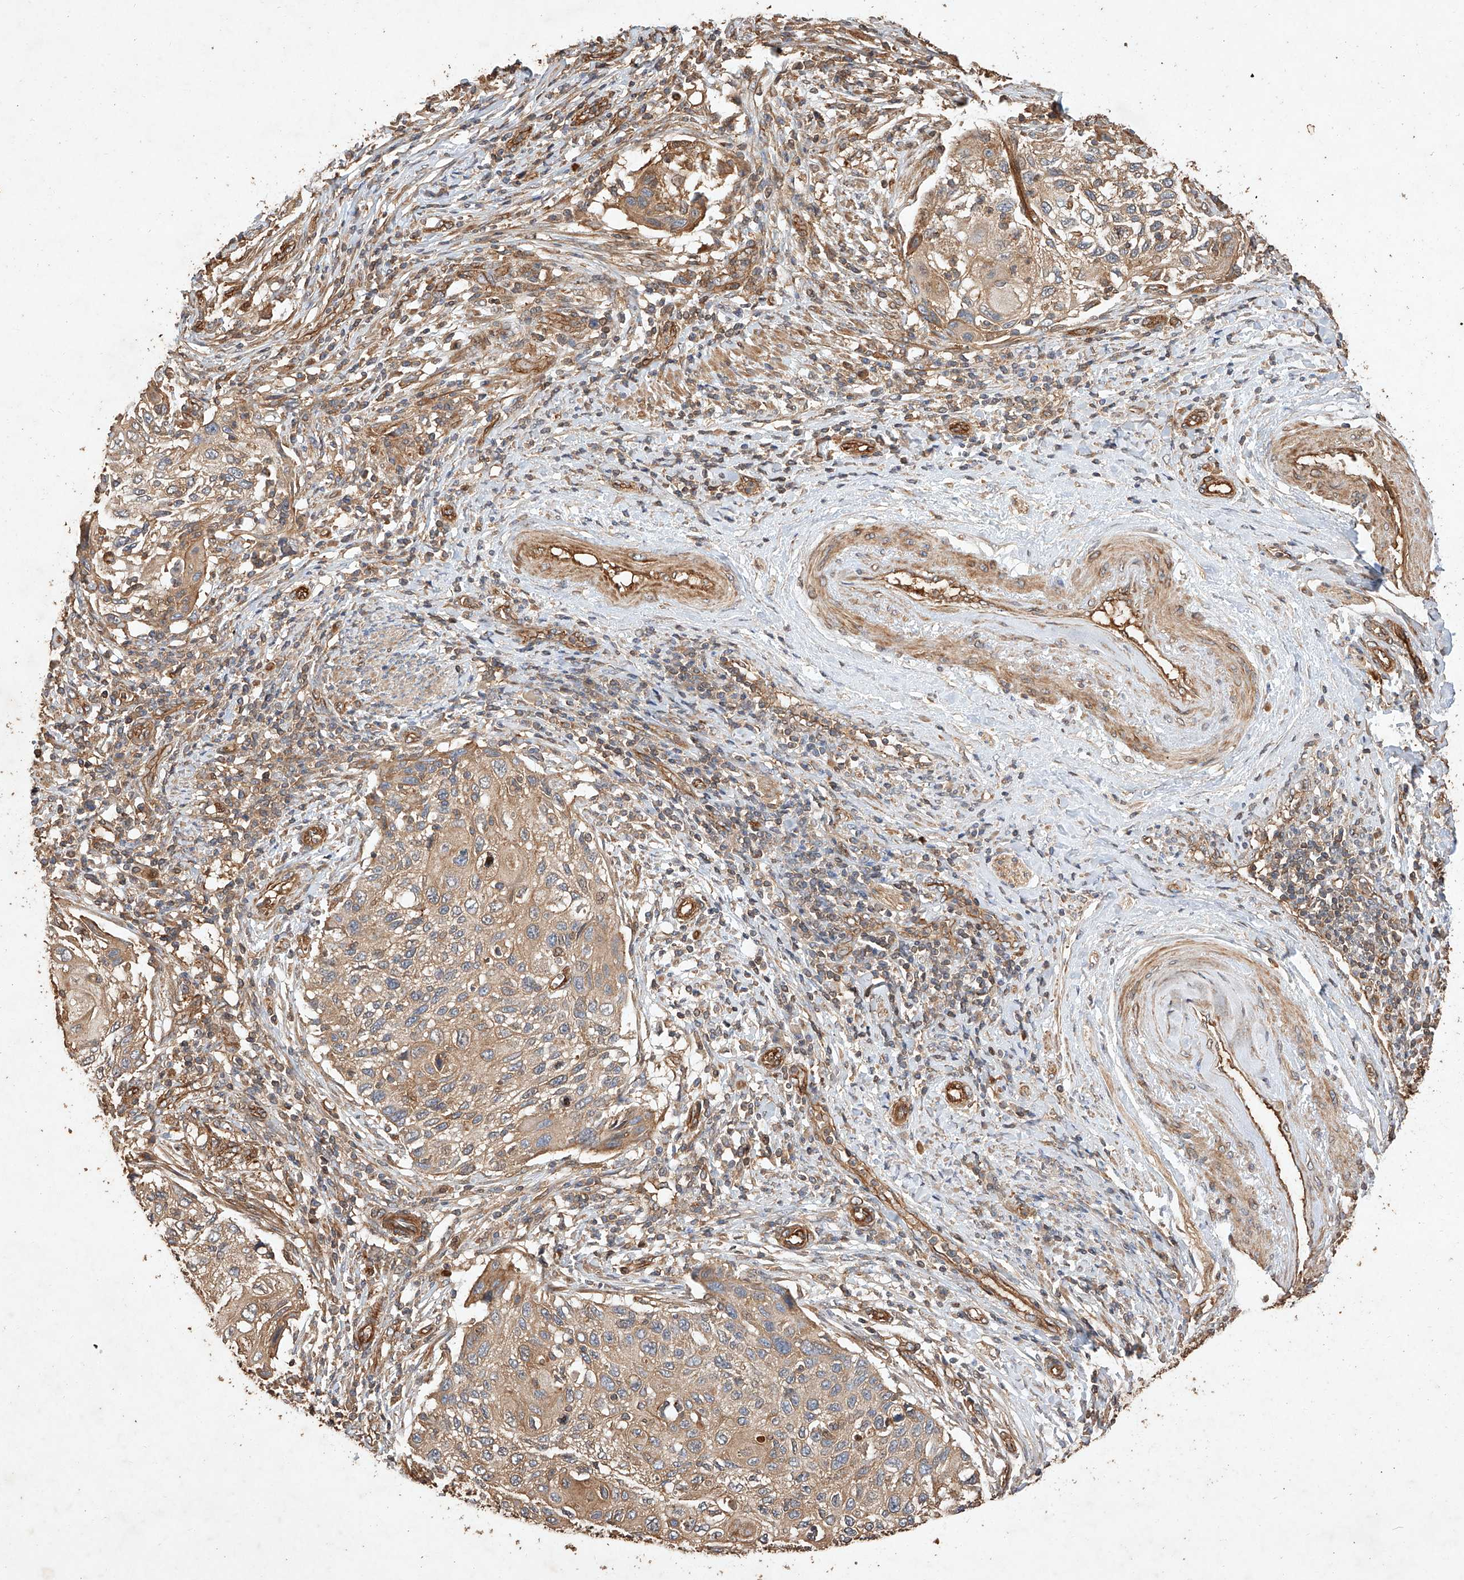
{"staining": {"intensity": "moderate", "quantity": ">75%", "location": "cytoplasmic/membranous"}, "tissue": "cervical cancer", "cell_type": "Tumor cells", "image_type": "cancer", "snomed": [{"axis": "morphology", "description": "Squamous cell carcinoma, NOS"}, {"axis": "topography", "description": "Cervix"}], "caption": "Tumor cells show medium levels of moderate cytoplasmic/membranous positivity in about >75% of cells in human cervical cancer (squamous cell carcinoma).", "gene": "GHDC", "patient": {"sex": "female", "age": 70}}